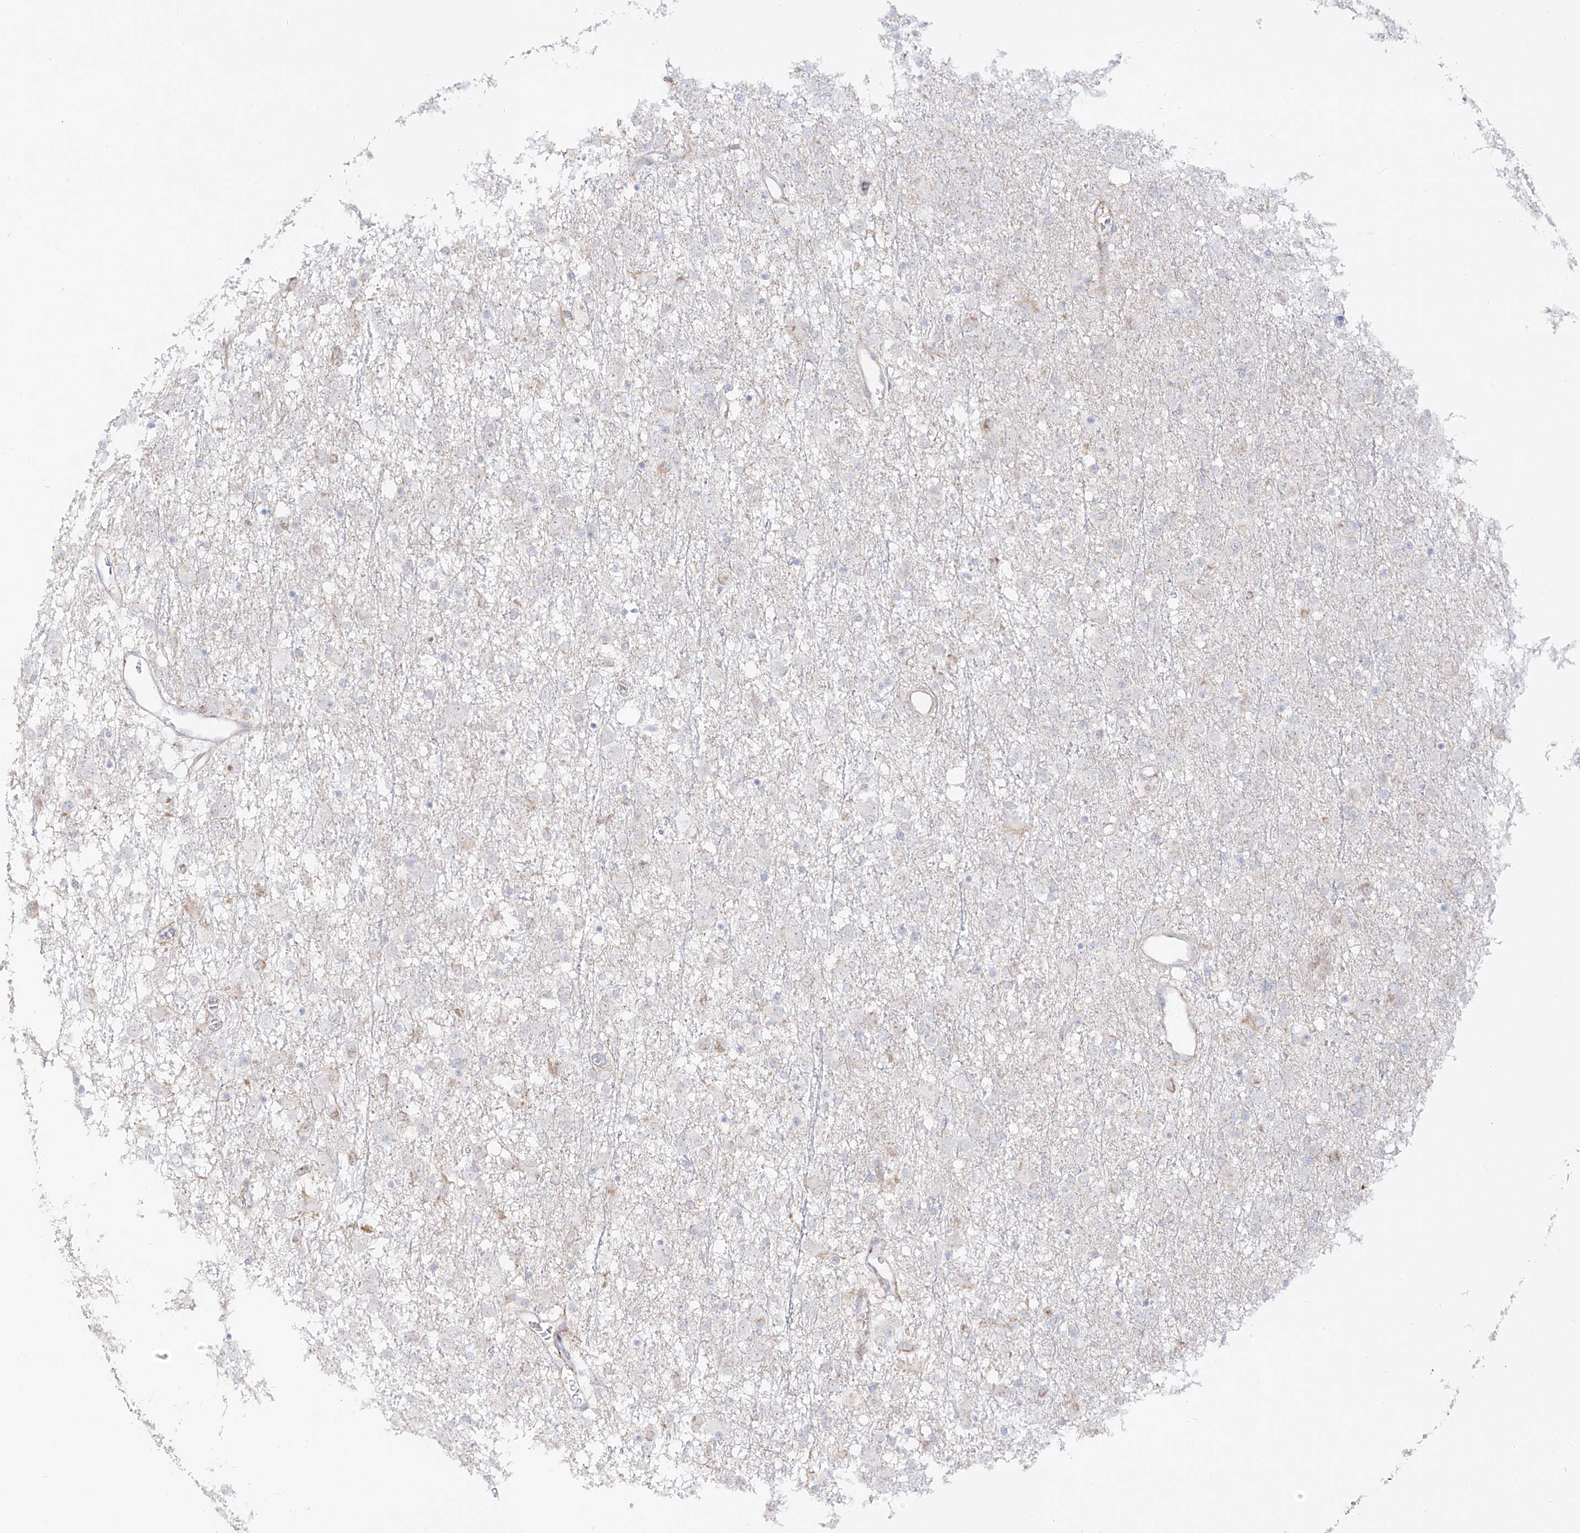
{"staining": {"intensity": "negative", "quantity": "none", "location": "none"}, "tissue": "glioma", "cell_type": "Tumor cells", "image_type": "cancer", "snomed": [{"axis": "morphology", "description": "Glioma, malignant, Low grade"}, {"axis": "topography", "description": "Brain"}], "caption": "IHC histopathology image of human malignant low-grade glioma stained for a protein (brown), which displays no positivity in tumor cells.", "gene": "ZNF180", "patient": {"sex": "male", "age": 65}}